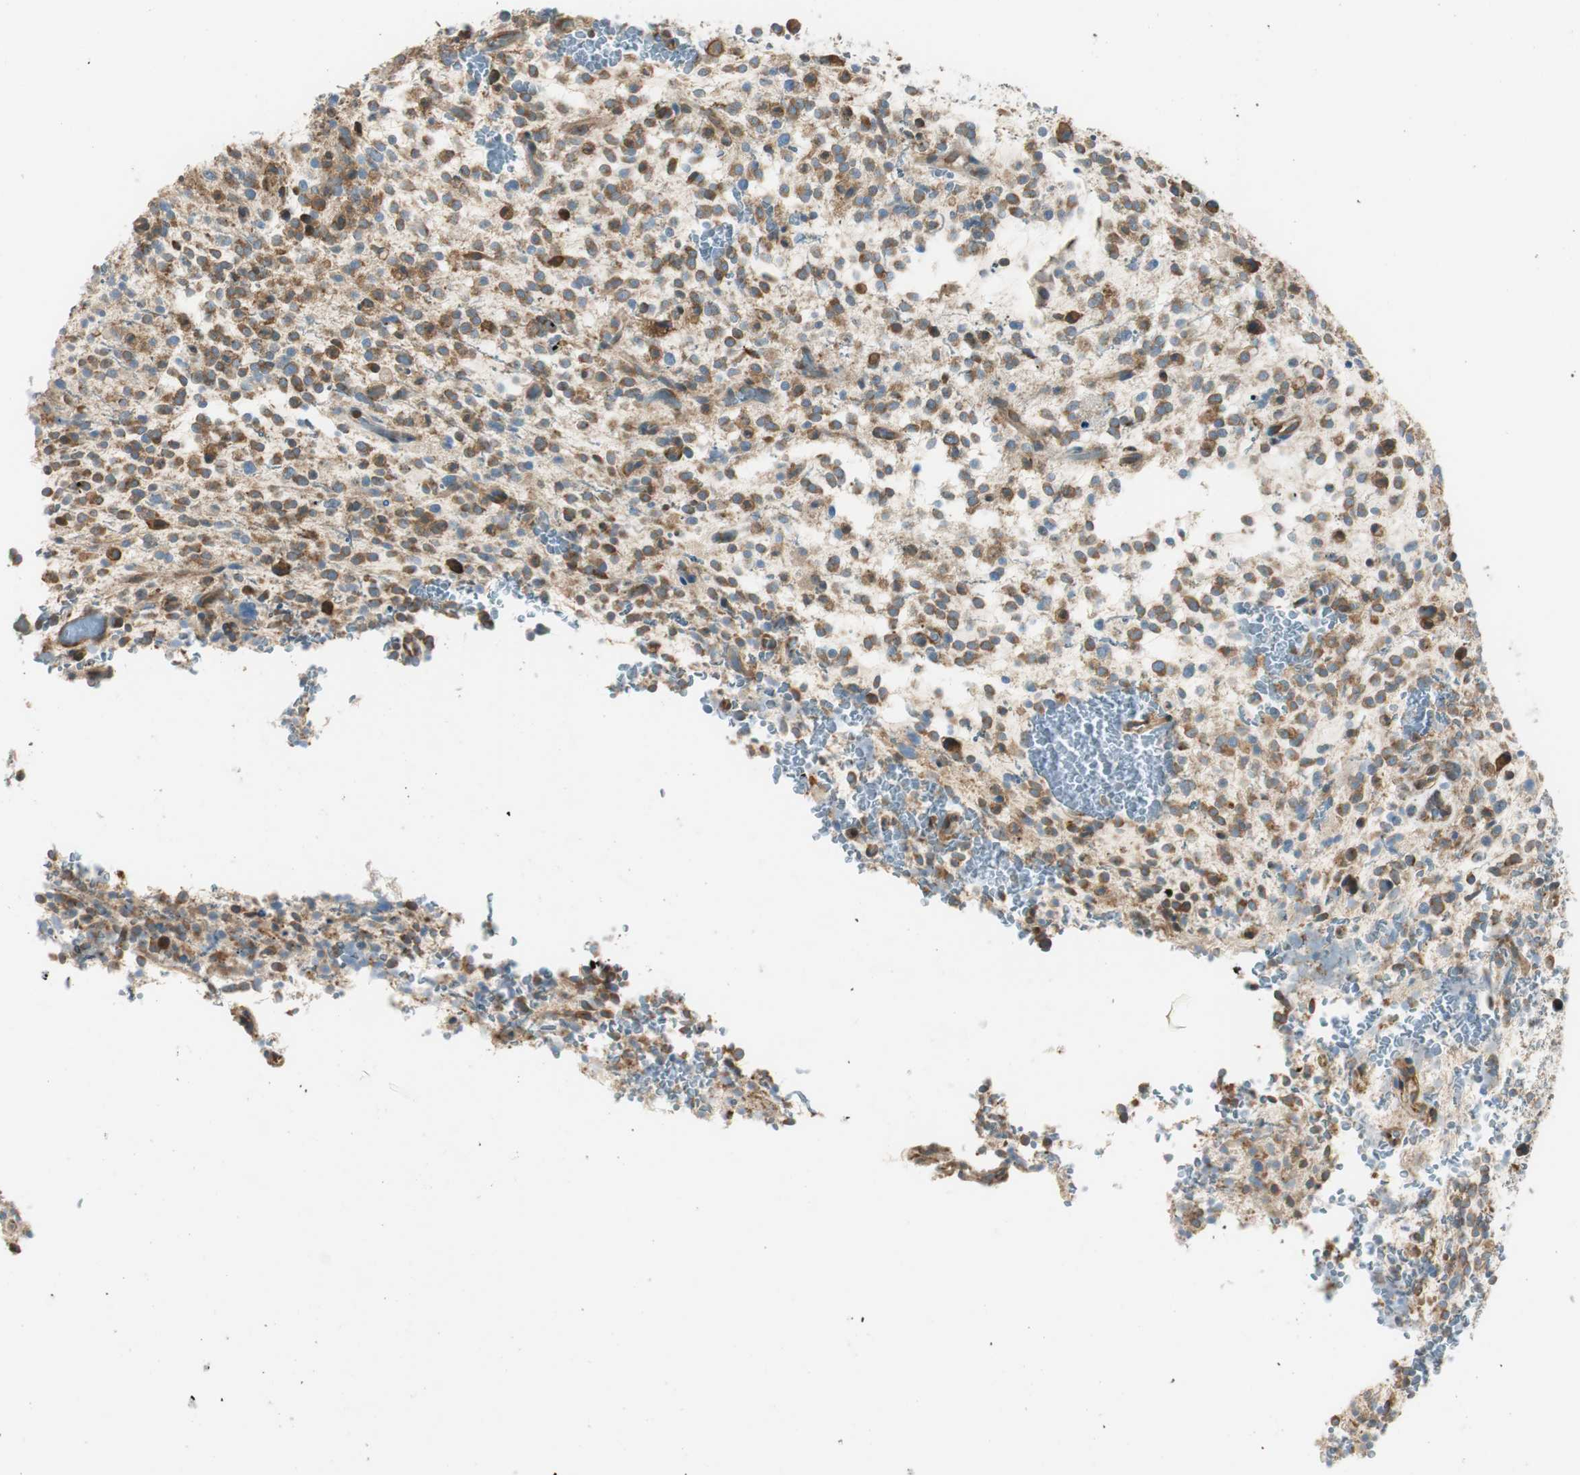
{"staining": {"intensity": "moderate", "quantity": ">75%", "location": "cytoplasmic/membranous"}, "tissue": "glioma", "cell_type": "Tumor cells", "image_type": "cancer", "snomed": [{"axis": "morphology", "description": "Glioma, malignant, High grade"}, {"axis": "topography", "description": "Brain"}], "caption": "A histopathology image showing moderate cytoplasmic/membranous positivity in about >75% of tumor cells in glioma, as visualized by brown immunohistochemical staining.", "gene": "PI4K2B", "patient": {"sex": "male", "age": 48}}